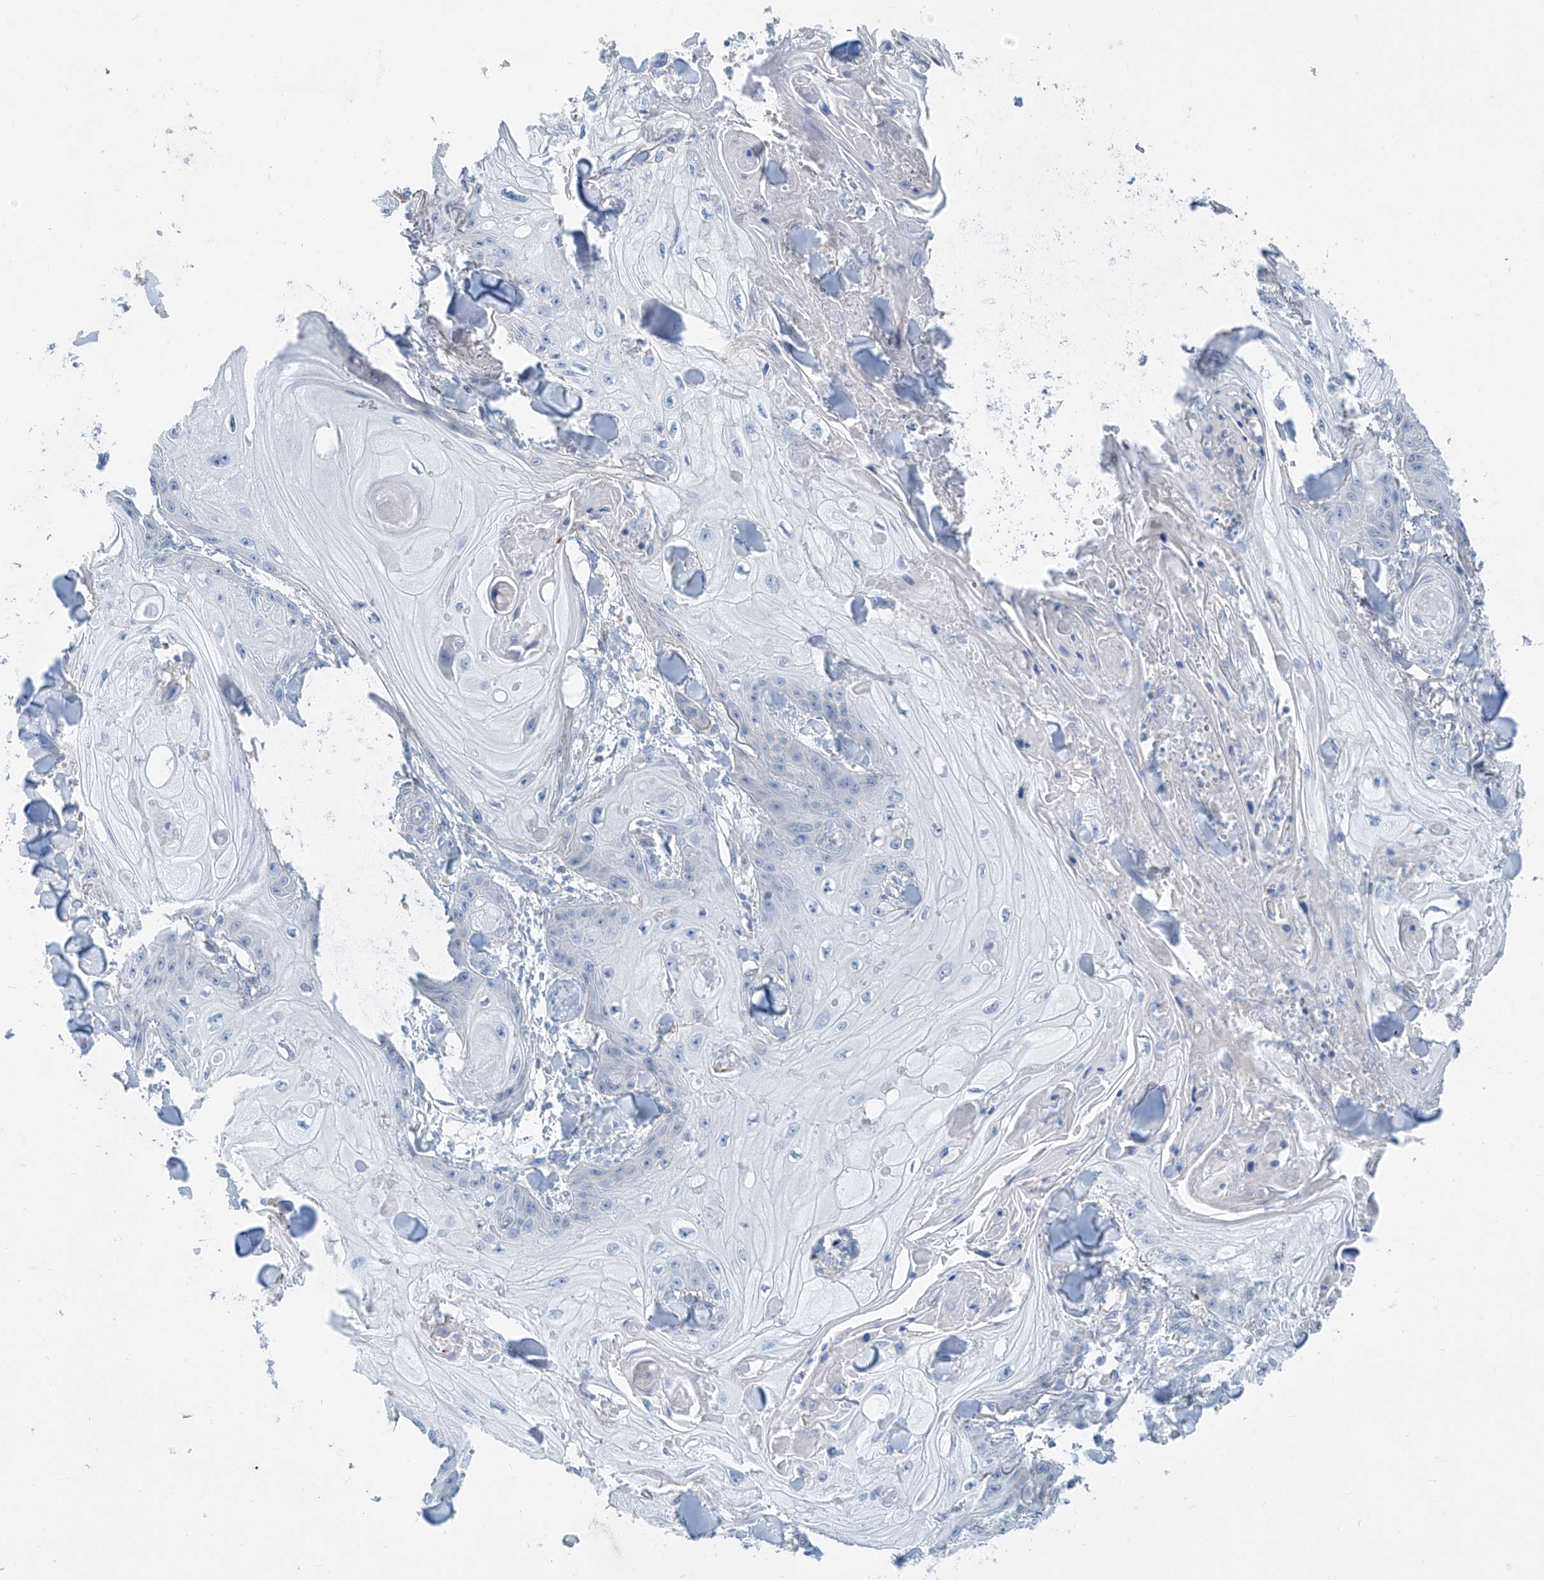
{"staining": {"intensity": "negative", "quantity": "none", "location": "none"}, "tissue": "skin cancer", "cell_type": "Tumor cells", "image_type": "cancer", "snomed": [{"axis": "morphology", "description": "Squamous cell carcinoma, NOS"}, {"axis": "topography", "description": "Skin"}], "caption": "Protein analysis of squamous cell carcinoma (skin) shows no significant expression in tumor cells. The staining is performed using DAB brown chromogen with nuclei counter-stained in using hematoxylin.", "gene": "ANKRD34A", "patient": {"sex": "male", "age": 74}}